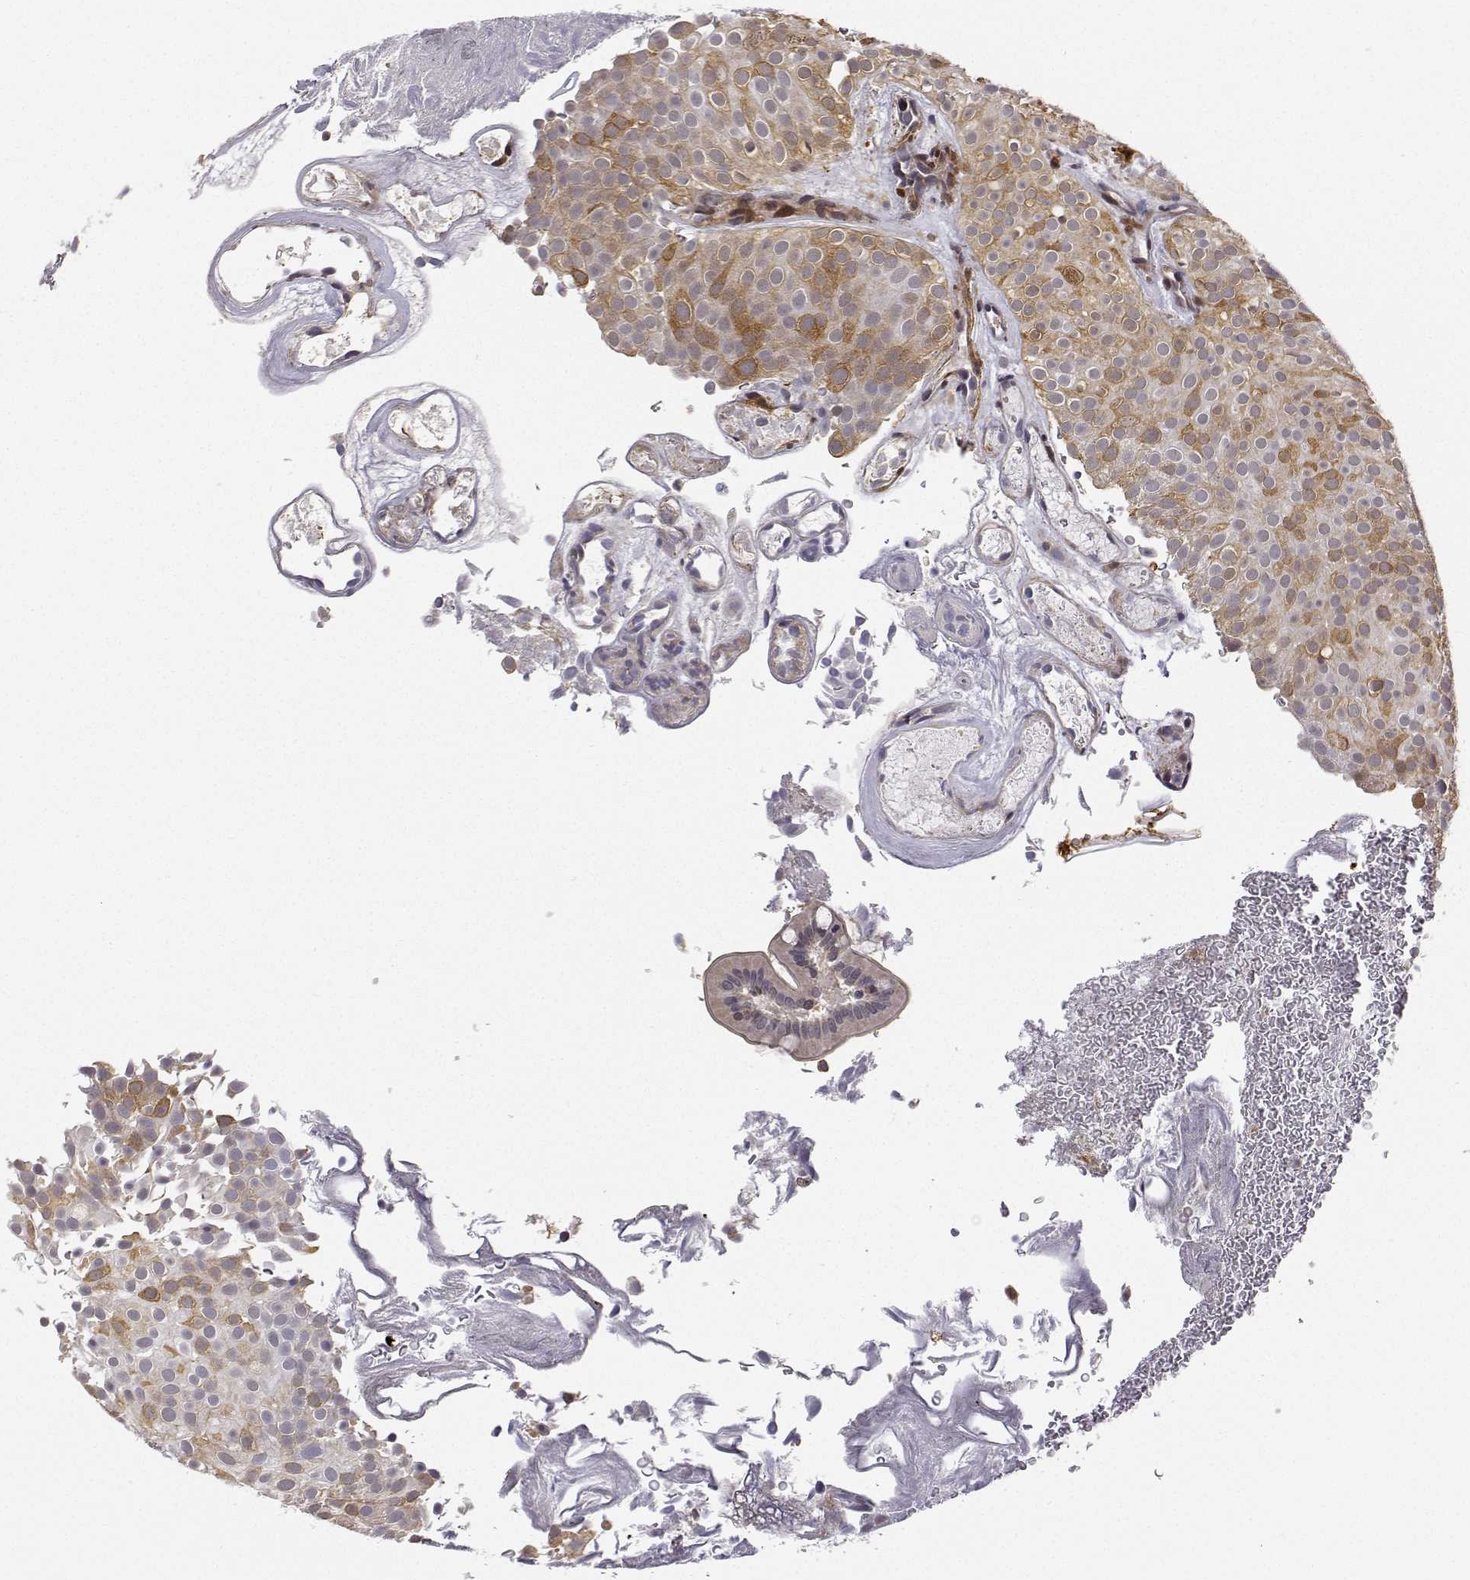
{"staining": {"intensity": "moderate", "quantity": "25%-75%", "location": "cytoplasmic/membranous"}, "tissue": "urothelial cancer", "cell_type": "Tumor cells", "image_type": "cancer", "snomed": [{"axis": "morphology", "description": "Urothelial carcinoma, Low grade"}, {"axis": "topography", "description": "Urinary bladder"}], "caption": "This is a photomicrograph of immunohistochemistry staining of urothelial carcinoma (low-grade), which shows moderate expression in the cytoplasmic/membranous of tumor cells.", "gene": "PHGDH", "patient": {"sex": "male", "age": 78}}